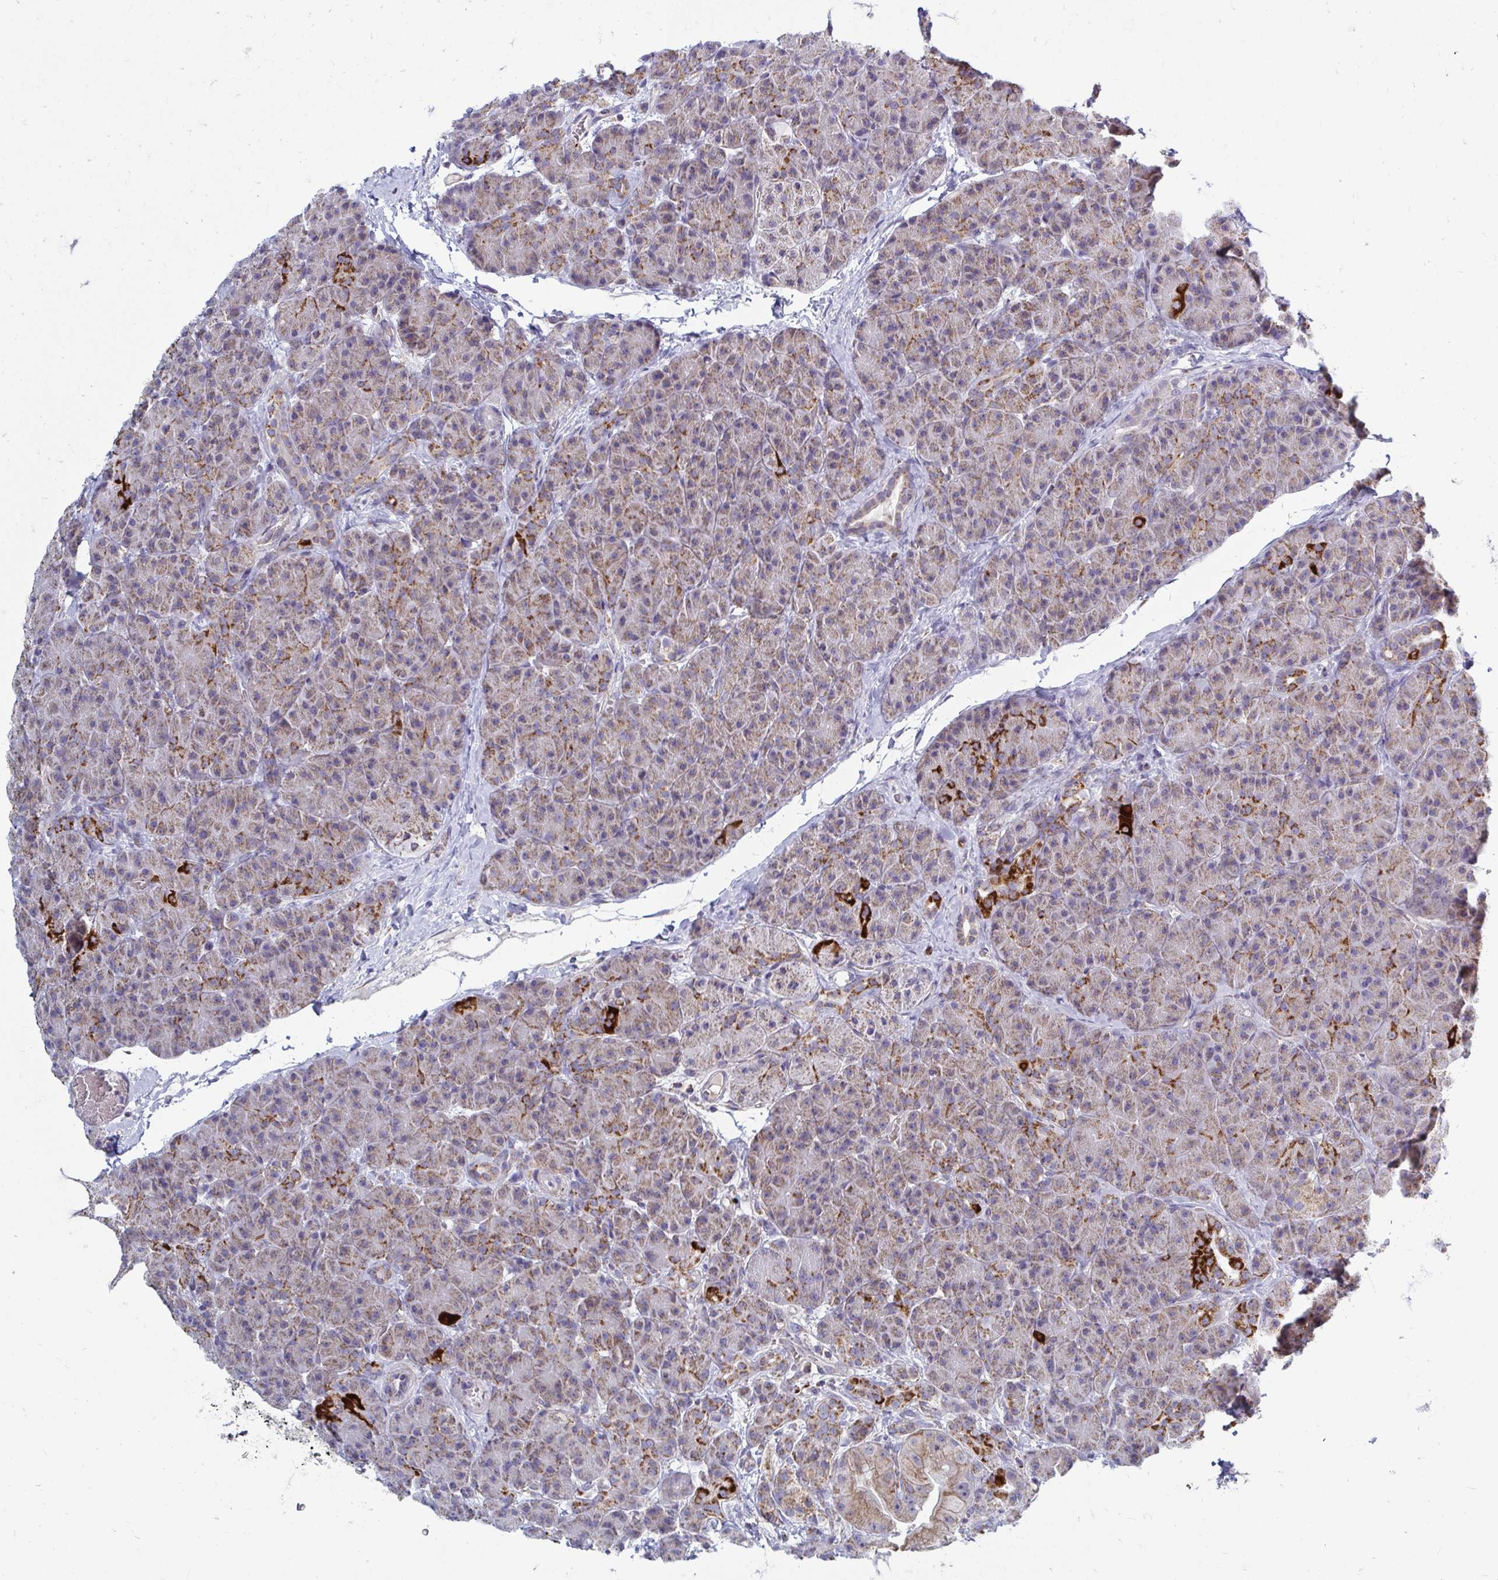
{"staining": {"intensity": "moderate", "quantity": ">75%", "location": "cytoplasmic/membranous"}, "tissue": "pancreas", "cell_type": "Exocrine glandular cells", "image_type": "normal", "snomed": [{"axis": "morphology", "description": "Normal tissue, NOS"}, {"axis": "topography", "description": "Pancreas"}], "caption": "An image showing moderate cytoplasmic/membranous positivity in about >75% of exocrine glandular cells in unremarkable pancreas, as visualized by brown immunohistochemical staining.", "gene": "OR10R2", "patient": {"sex": "male", "age": 57}}